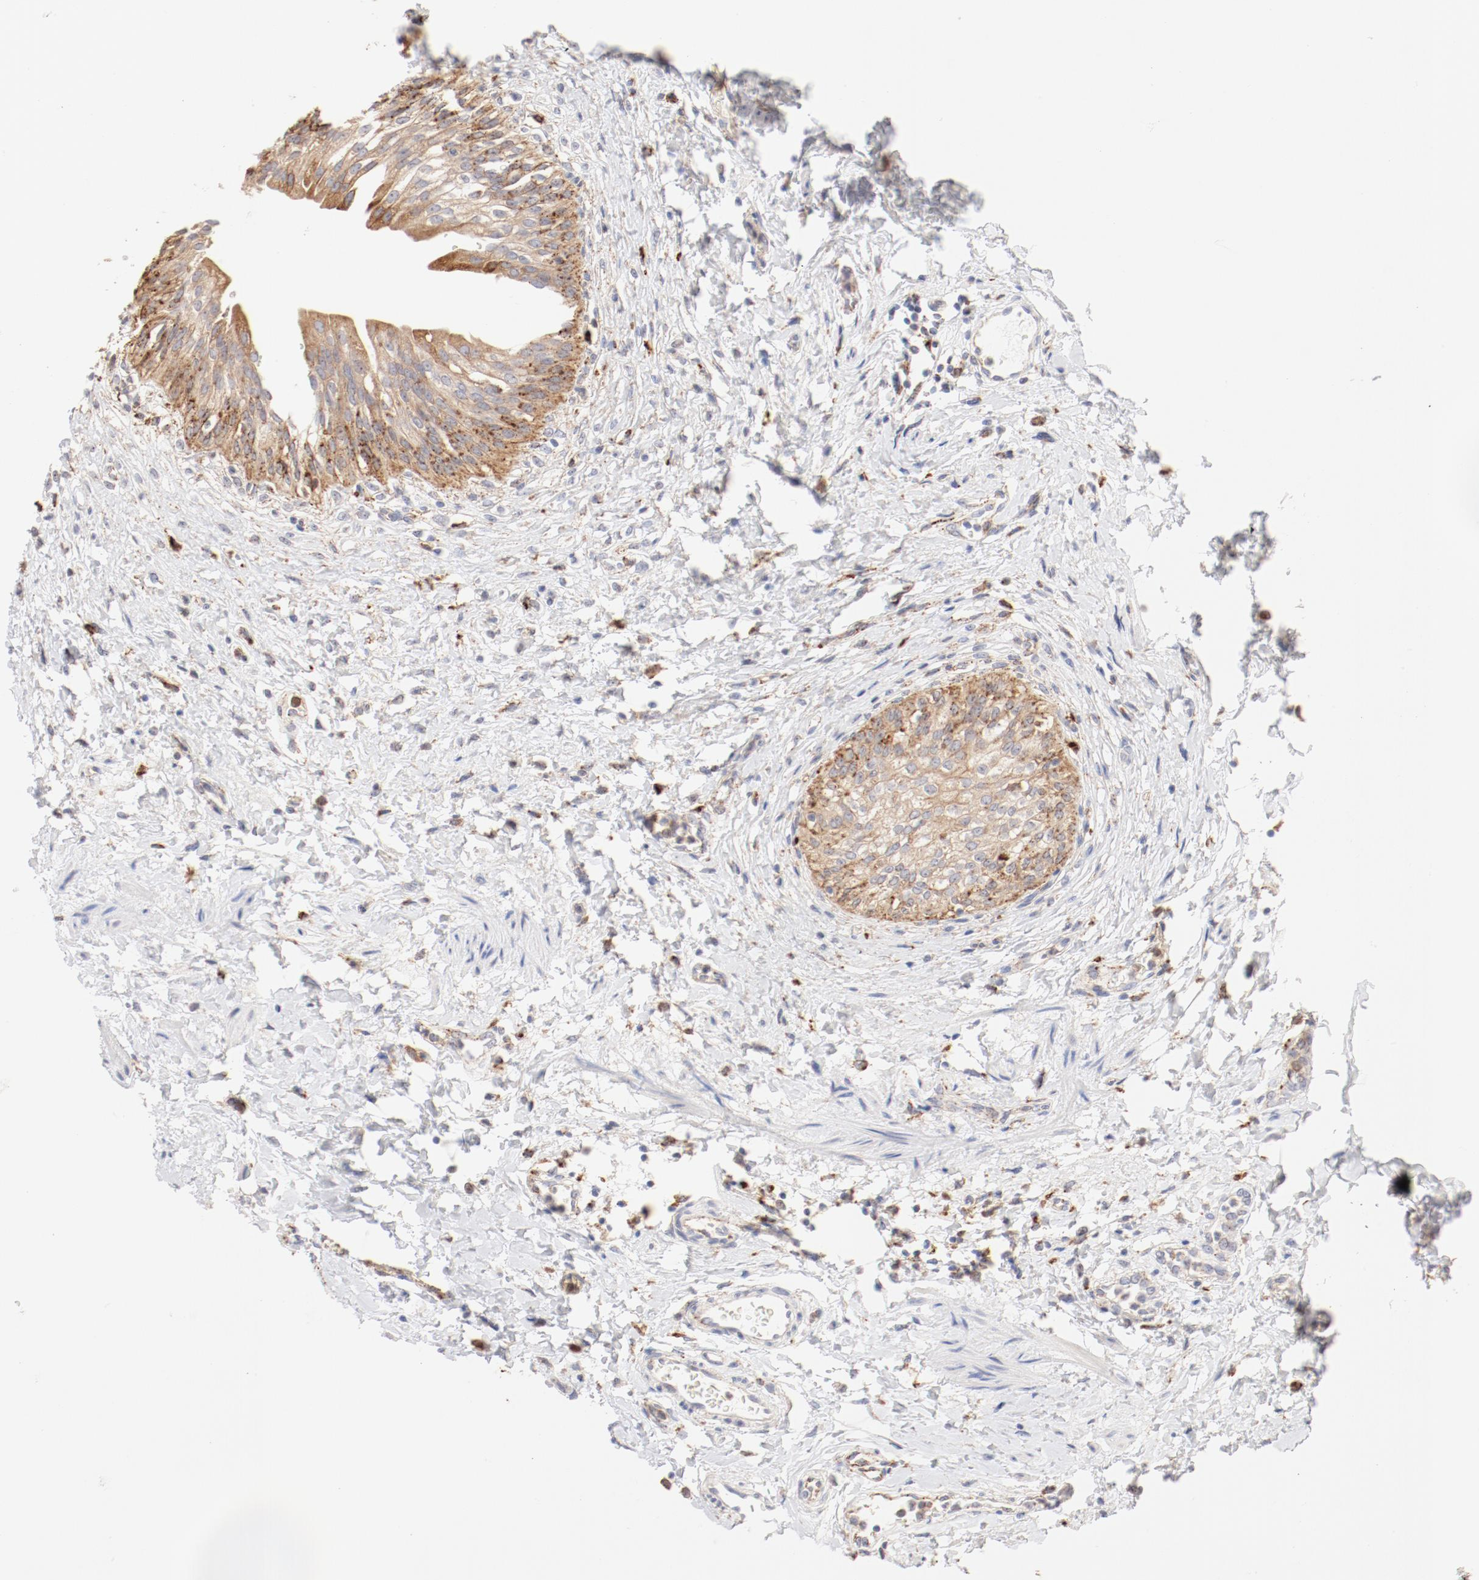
{"staining": {"intensity": "moderate", "quantity": ">75%", "location": "cytoplasmic/membranous"}, "tissue": "urinary bladder", "cell_type": "Urothelial cells", "image_type": "normal", "snomed": [{"axis": "morphology", "description": "Normal tissue, NOS"}, {"axis": "topography", "description": "Urinary bladder"}], "caption": "Brown immunohistochemical staining in benign urinary bladder reveals moderate cytoplasmic/membranous positivity in about >75% of urothelial cells.", "gene": "CTSH", "patient": {"sex": "female", "age": 80}}